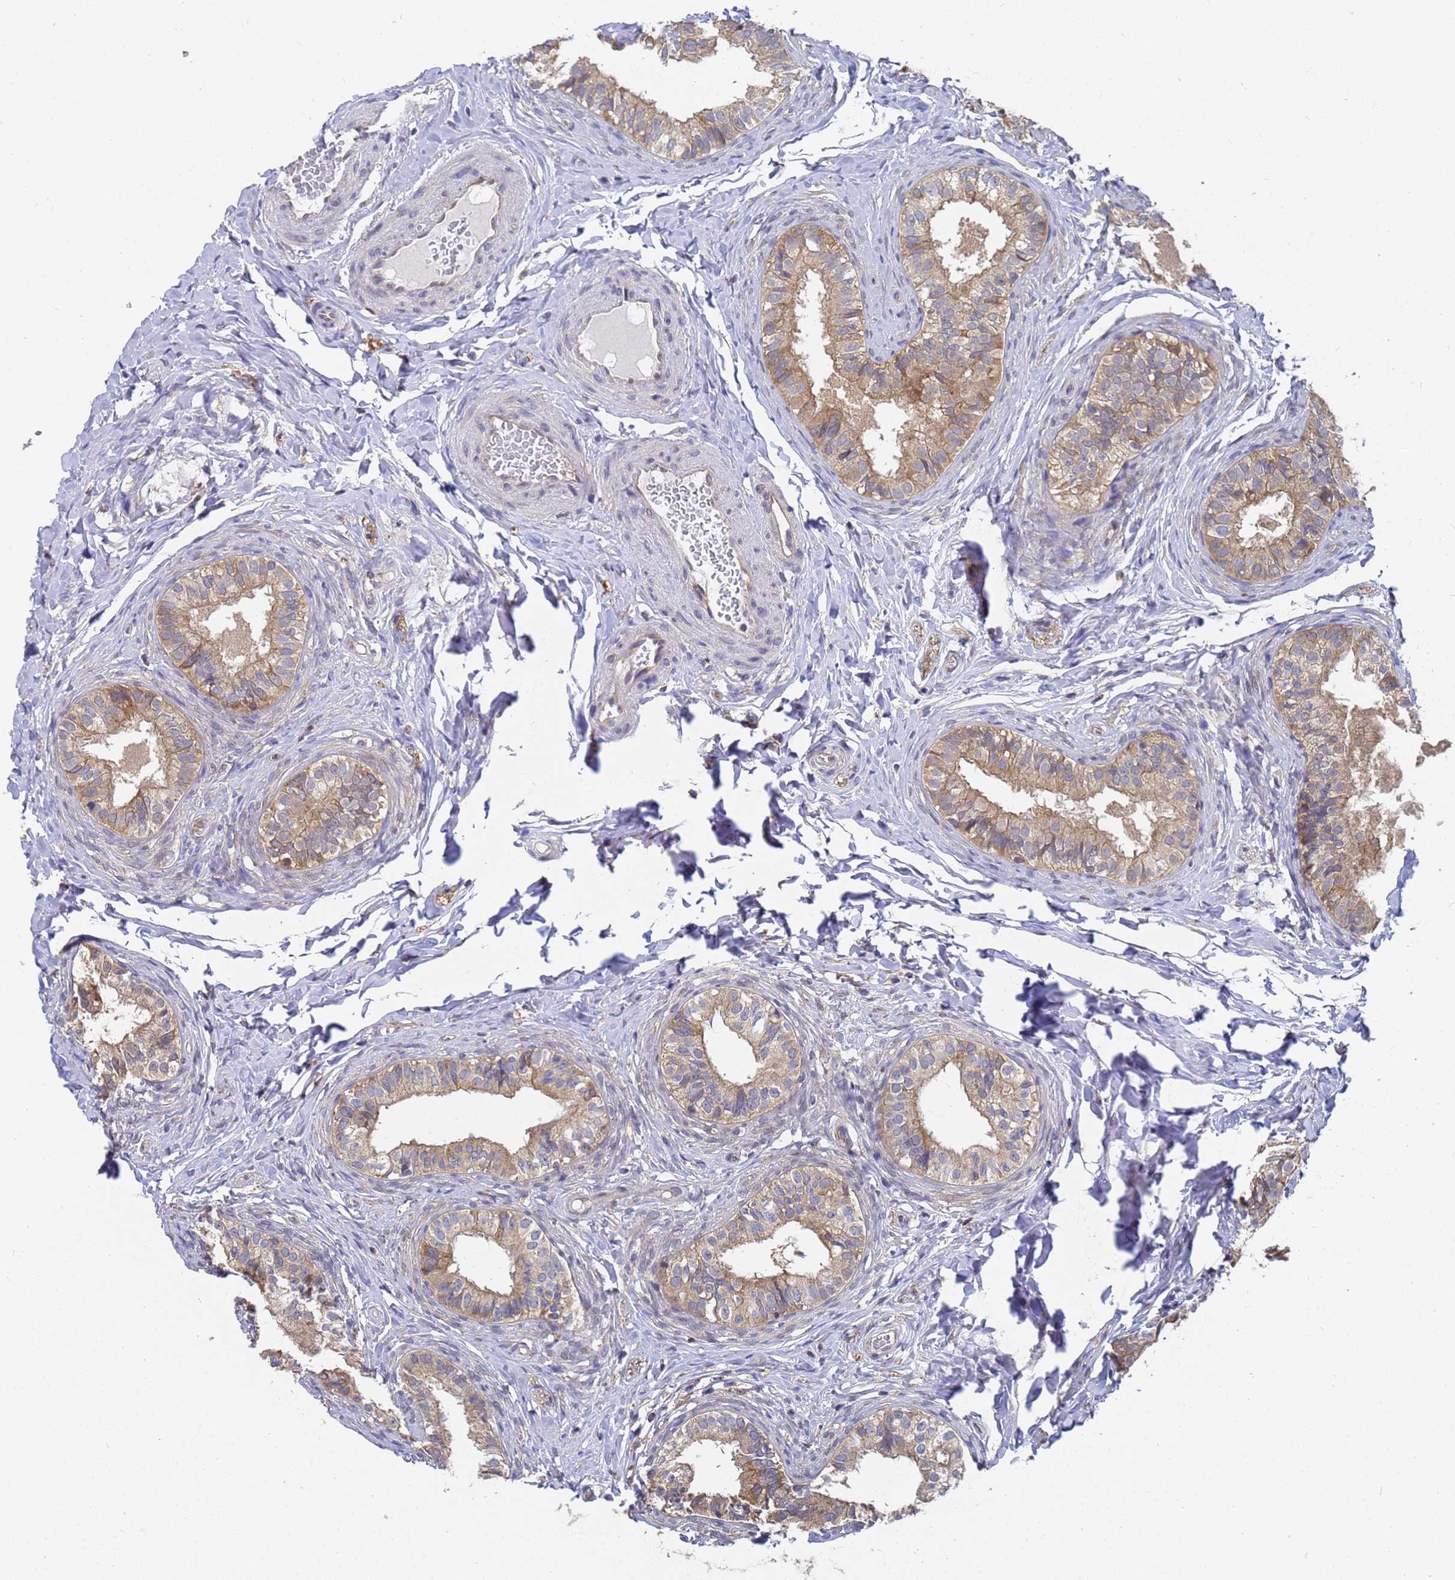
{"staining": {"intensity": "moderate", "quantity": ">75%", "location": "cytoplasmic/membranous"}, "tissue": "epididymis", "cell_type": "Glandular cells", "image_type": "normal", "snomed": [{"axis": "morphology", "description": "Normal tissue, NOS"}, {"axis": "topography", "description": "Epididymis"}], "caption": "Protein positivity by IHC reveals moderate cytoplasmic/membranous expression in about >75% of glandular cells in unremarkable epididymis. The staining is performed using DAB (3,3'-diaminobenzidine) brown chromogen to label protein expression. The nuclei are counter-stained blue using hematoxylin.", "gene": "ALS2CL", "patient": {"sex": "male", "age": 49}}